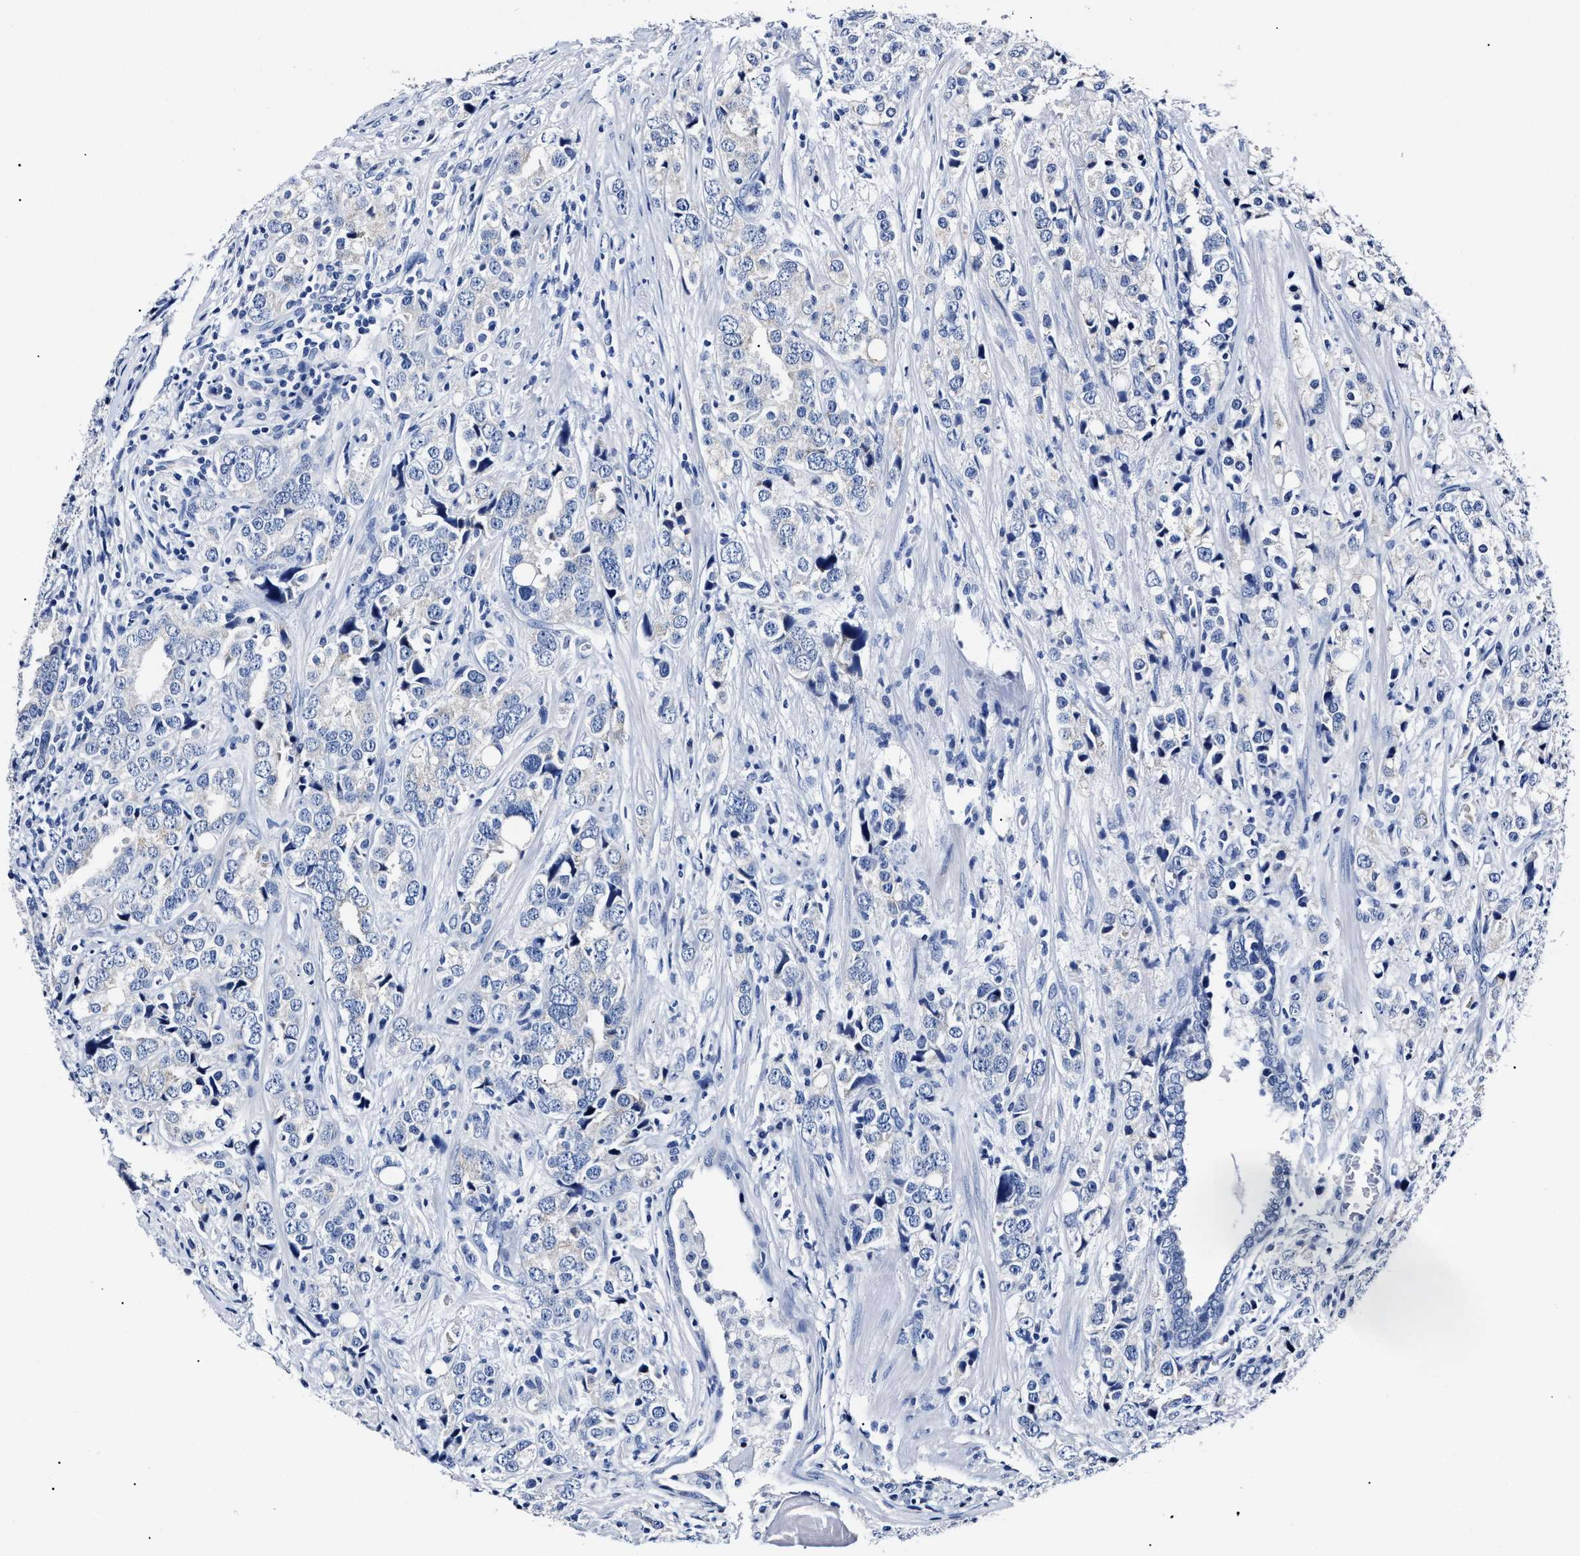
{"staining": {"intensity": "negative", "quantity": "none", "location": "none"}, "tissue": "prostate cancer", "cell_type": "Tumor cells", "image_type": "cancer", "snomed": [{"axis": "morphology", "description": "Adenocarcinoma, High grade"}, {"axis": "topography", "description": "Prostate"}], "caption": "Immunohistochemistry photomicrograph of neoplastic tissue: human prostate cancer stained with DAB reveals no significant protein staining in tumor cells. (DAB immunohistochemistry (IHC) visualized using brightfield microscopy, high magnification).", "gene": "ALPG", "patient": {"sex": "male", "age": 71}}